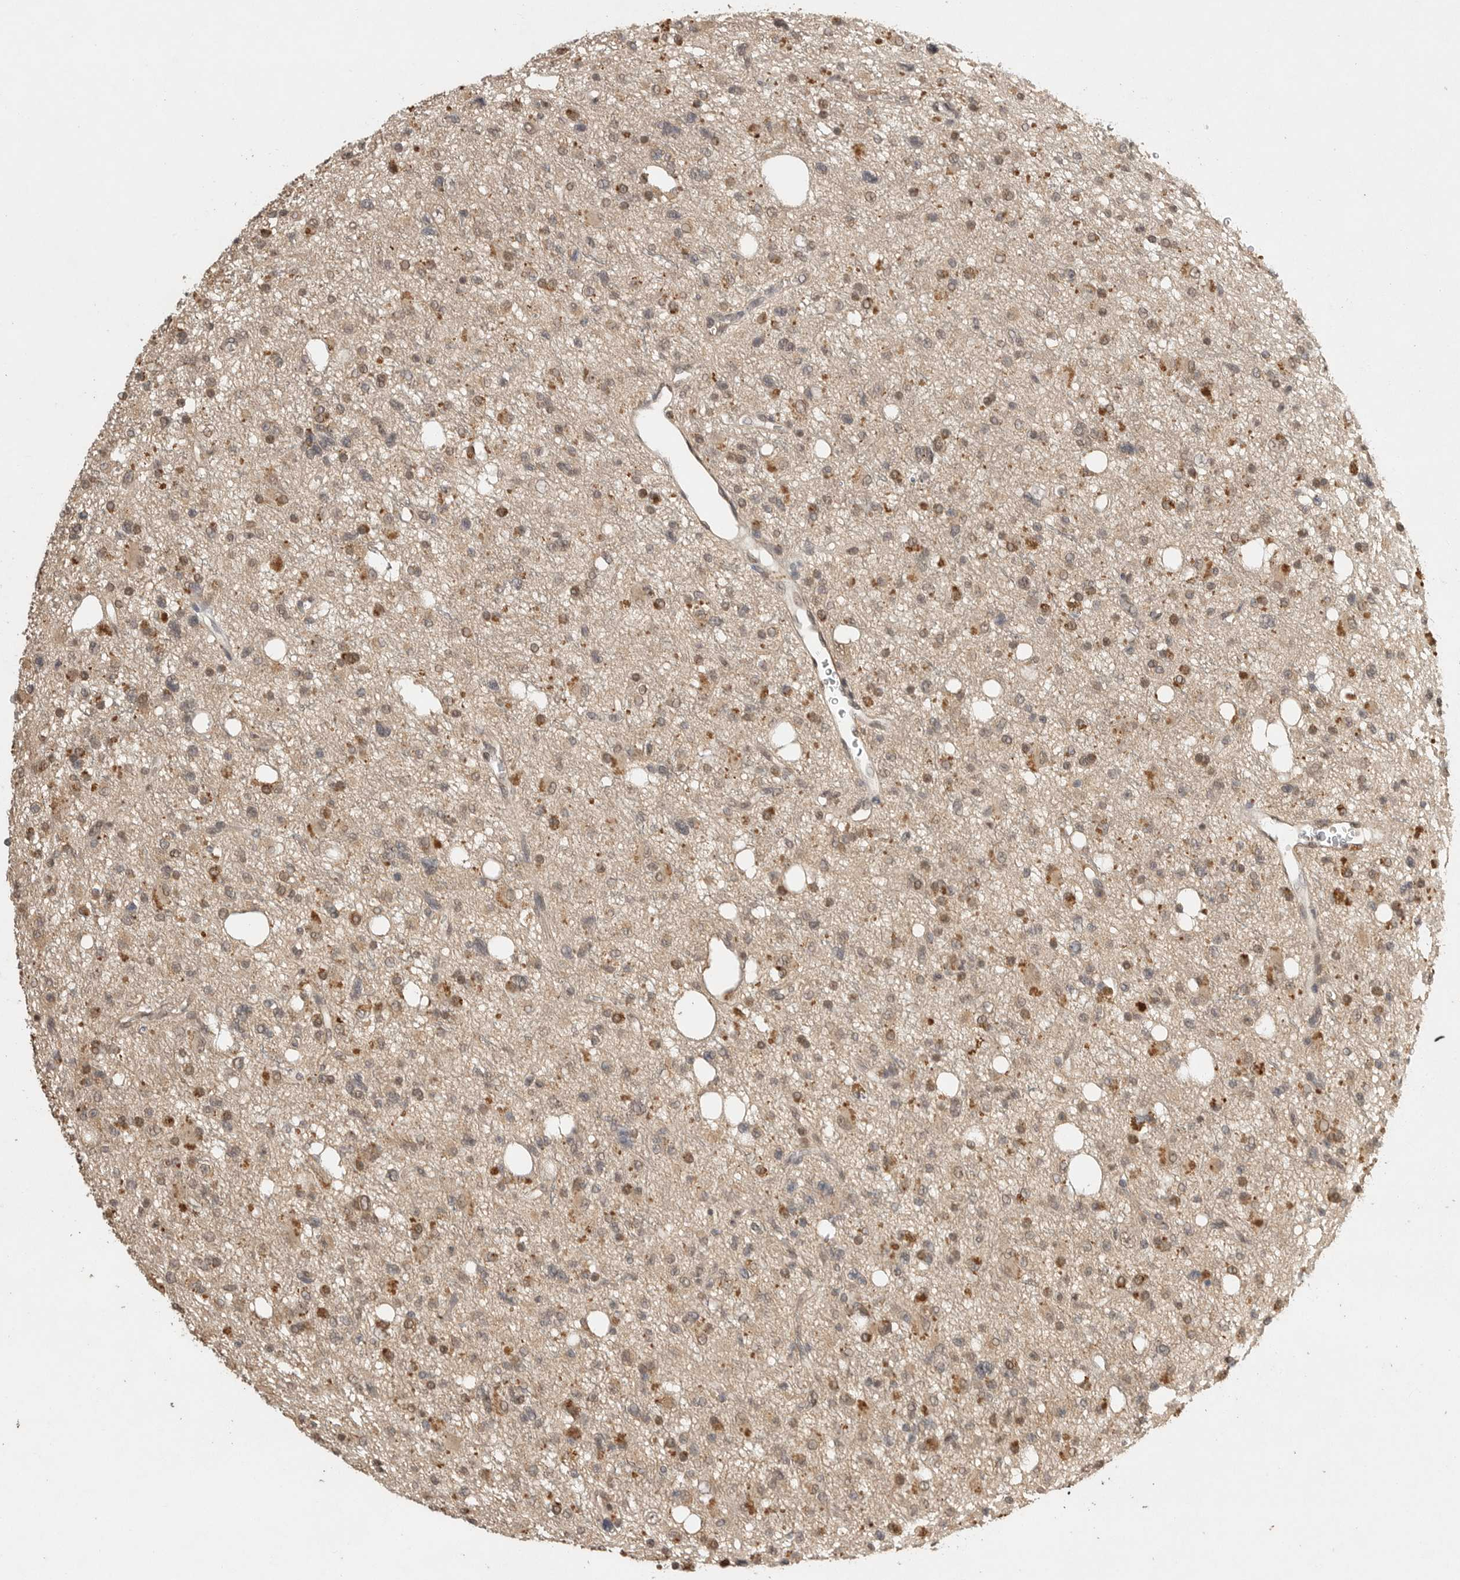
{"staining": {"intensity": "moderate", "quantity": "25%-75%", "location": "cytoplasmic/membranous,nuclear"}, "tissue": "glioma", "cell_type": "Tumor cells", "image_type": "cancer", "snomed": [{"axis": "morphology", "description": "Glioma, malignant, High grade"}, {"axis": "topography", "description": "Brain"}], "caption": "Immunohistochemical staining of human malignant glioma (high-grade) displays medium levels of moderate cytoplasmic/membranous and nuclear expression in about 25%-75% of tumor cells.", "gene": "DFFA", "patient": {"sex": "female", "age": 62}}